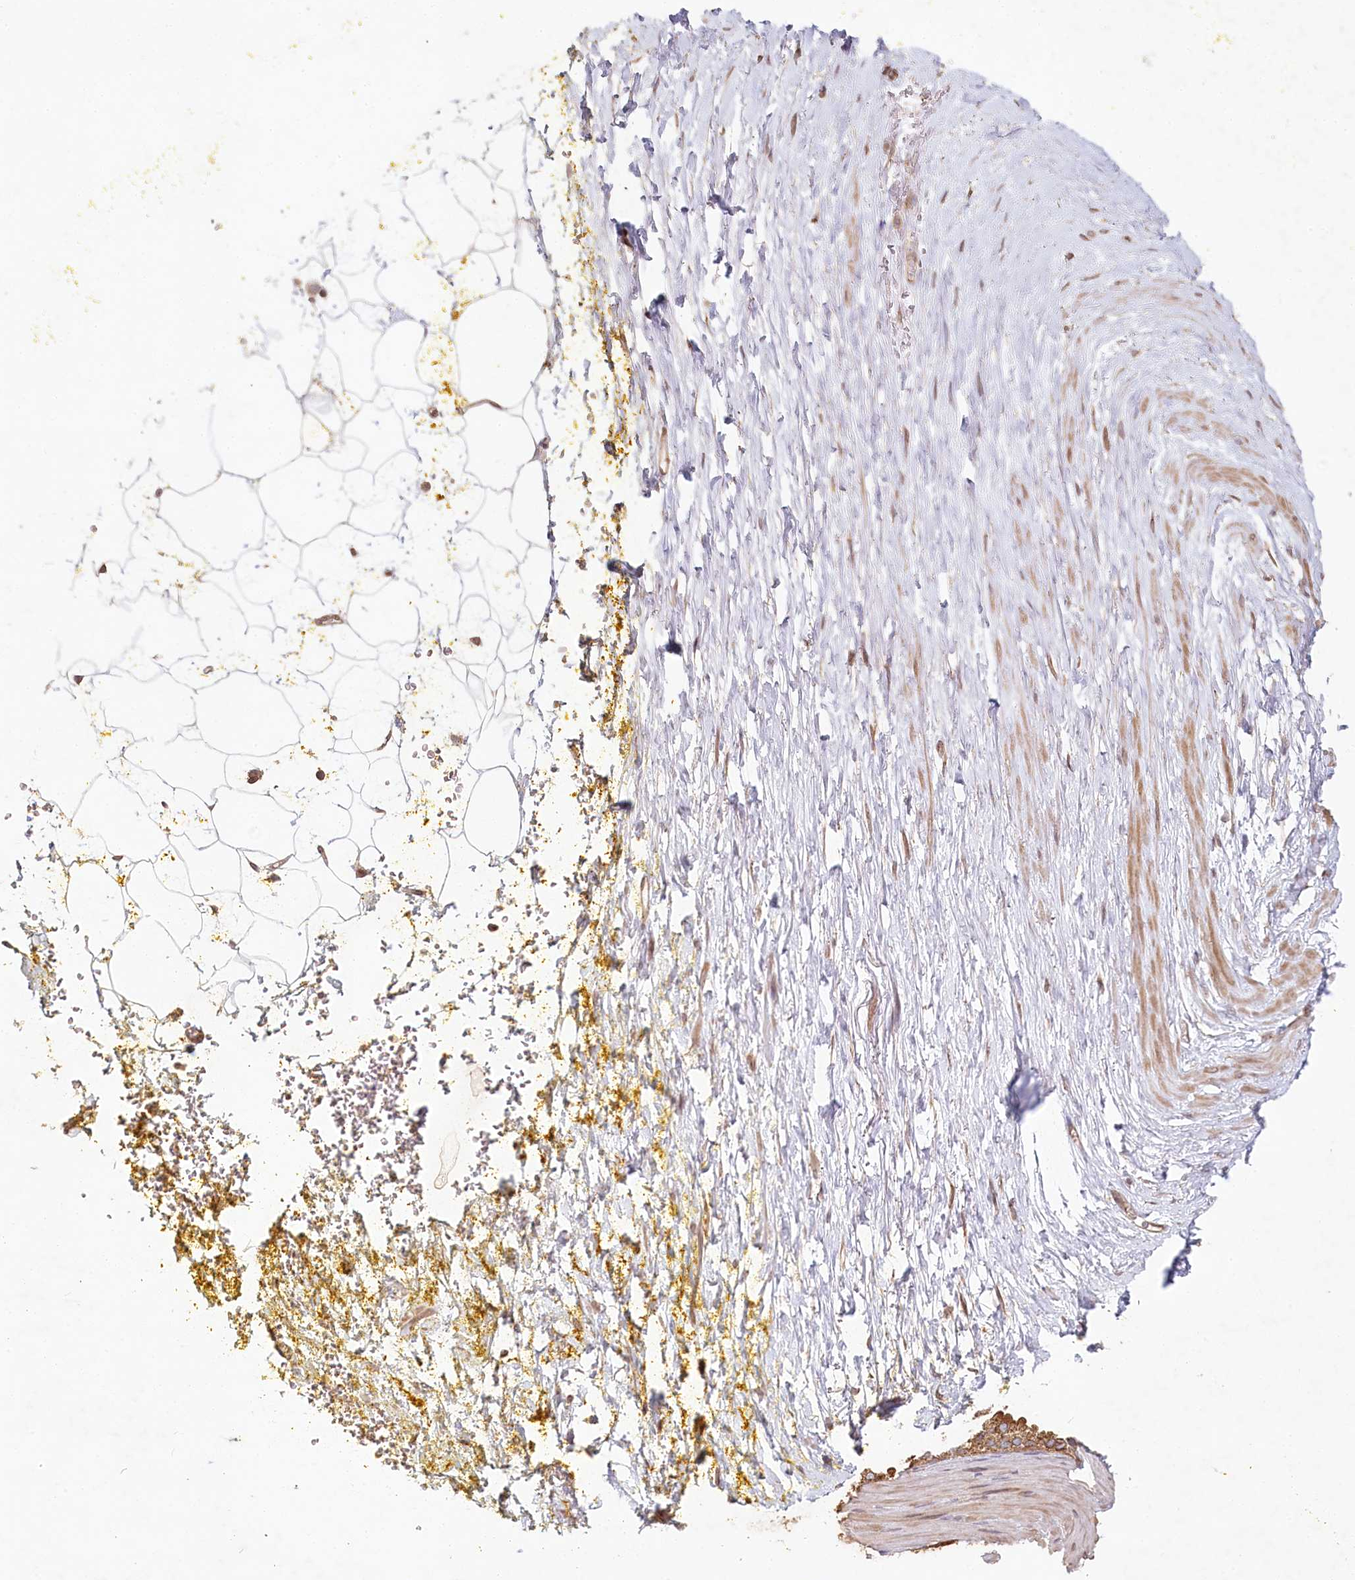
{"staining": {"intensity": "weak", "quantity": "<25%", "location": "cytoplasmic/membranous"}, "tissue": "adipose tissue", "cell_type": "Adipocytes", "image_type": "normal", "snomed": [{"axis": "morphology", "description": "Normal tissue, NOS"}, {"axis": "morphology", "description": "Adenocarcinoma, Low grade"}, {"axis": "topography", "description": "Prostate"}, {"axis": "topography", "description": "Peripheral nerve tissue"}], "caption": "IHC photomicrograph of normal adipose tissue: human adipose tissue stained with DAB displays no significant protein staining in adipocytes.", "gene": "TCHP", "patient": {"sex": "male", "age": 63}}